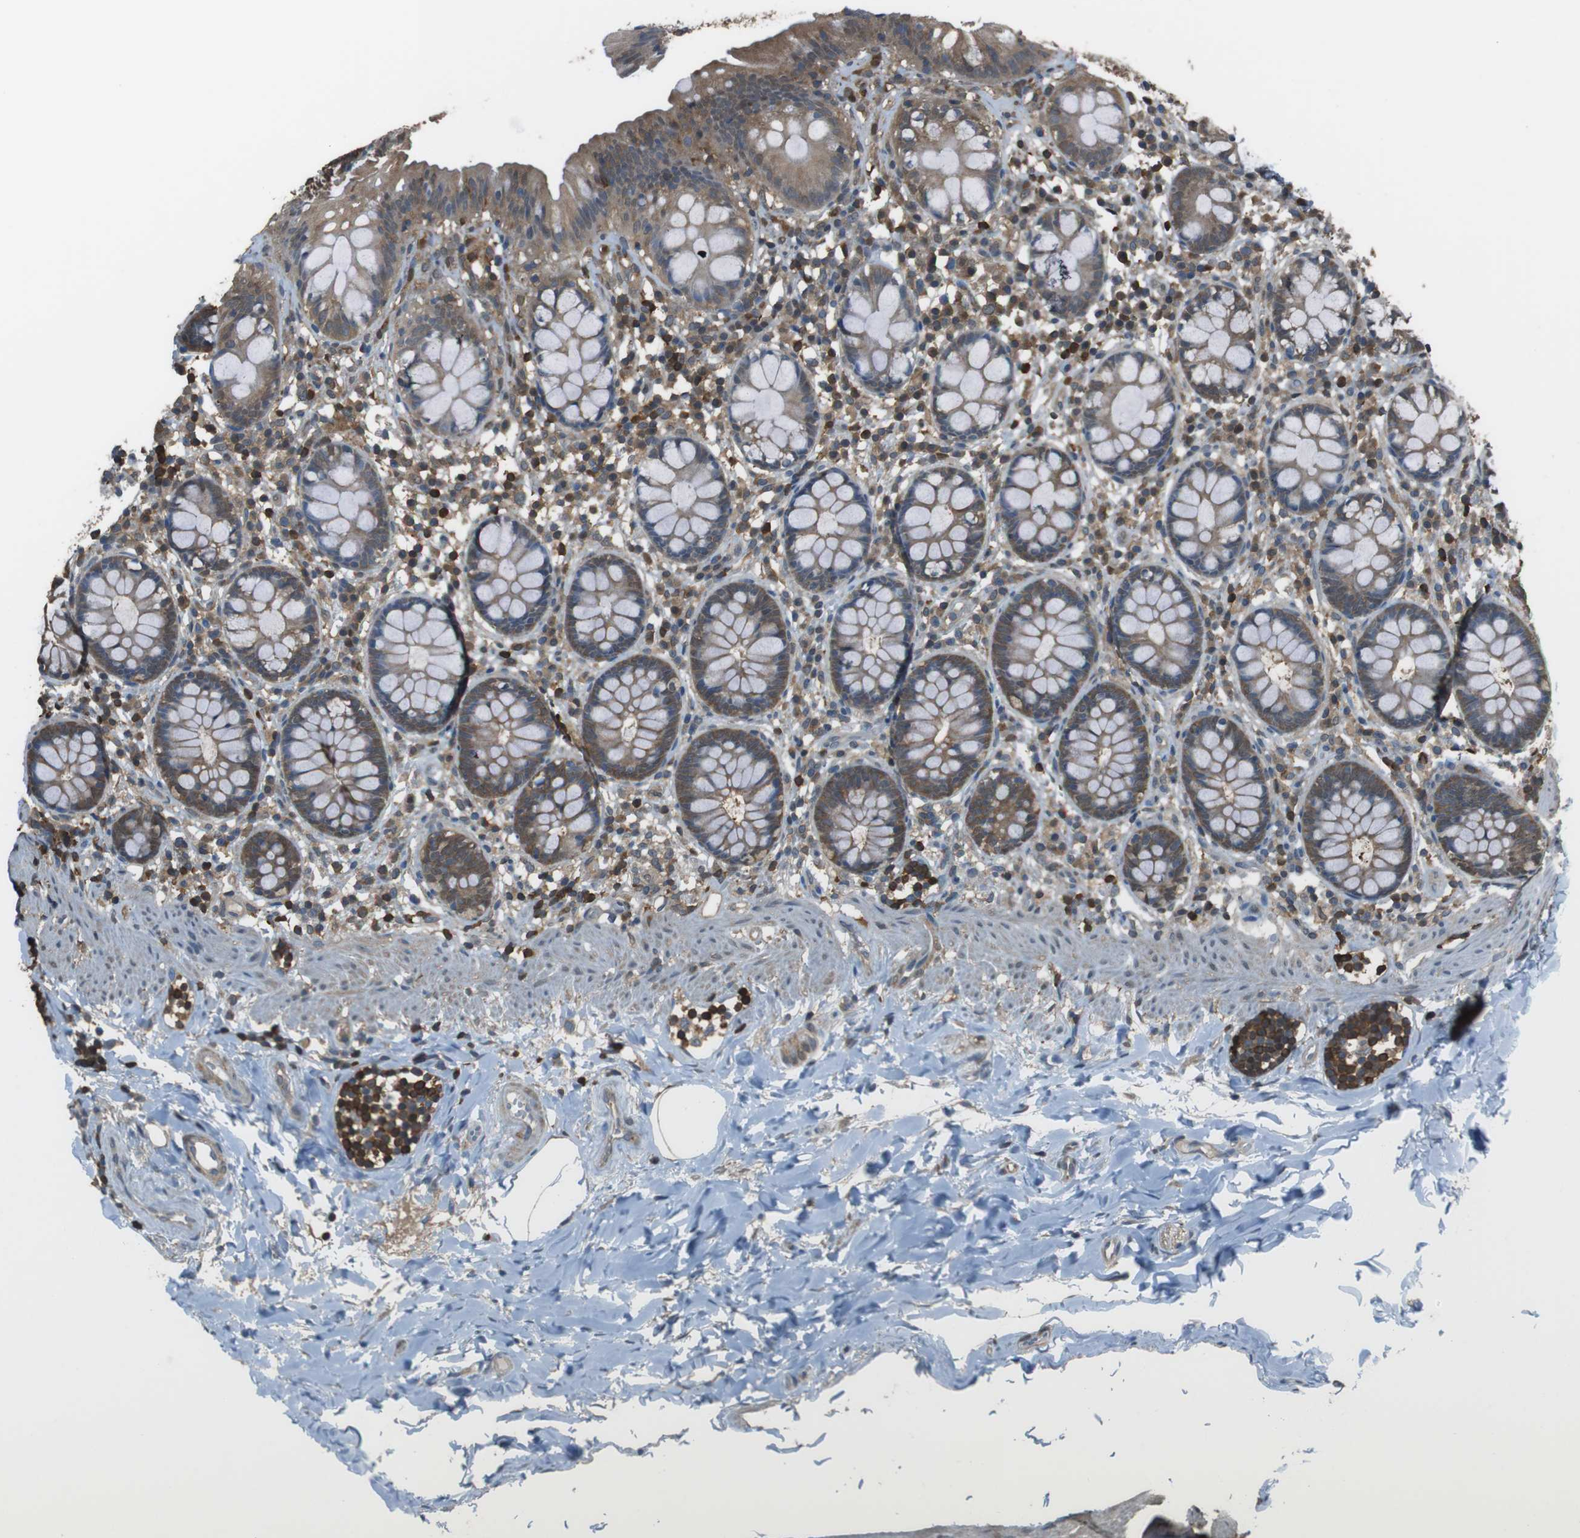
{"staining": {"intensity": "weak", "quantity": "25%-75%", "location": "cytoplasmic/membranous"}, "tissue": "colon", "cell_type": "Endothelial cells", "image_type": "normal", "snomed": [{"axis": "morphology", "description": "Normal tissue, NOS"}, {"axis": "topography", "description": "Colon"}], "caption": "Endothelial cells show low levels of weak cytoplasmic/membranous expression in about 25%-75% of cells in unremarkable human colon.", "gene": "TWSG1", "patient": {"sex": "female", "age": 80}}